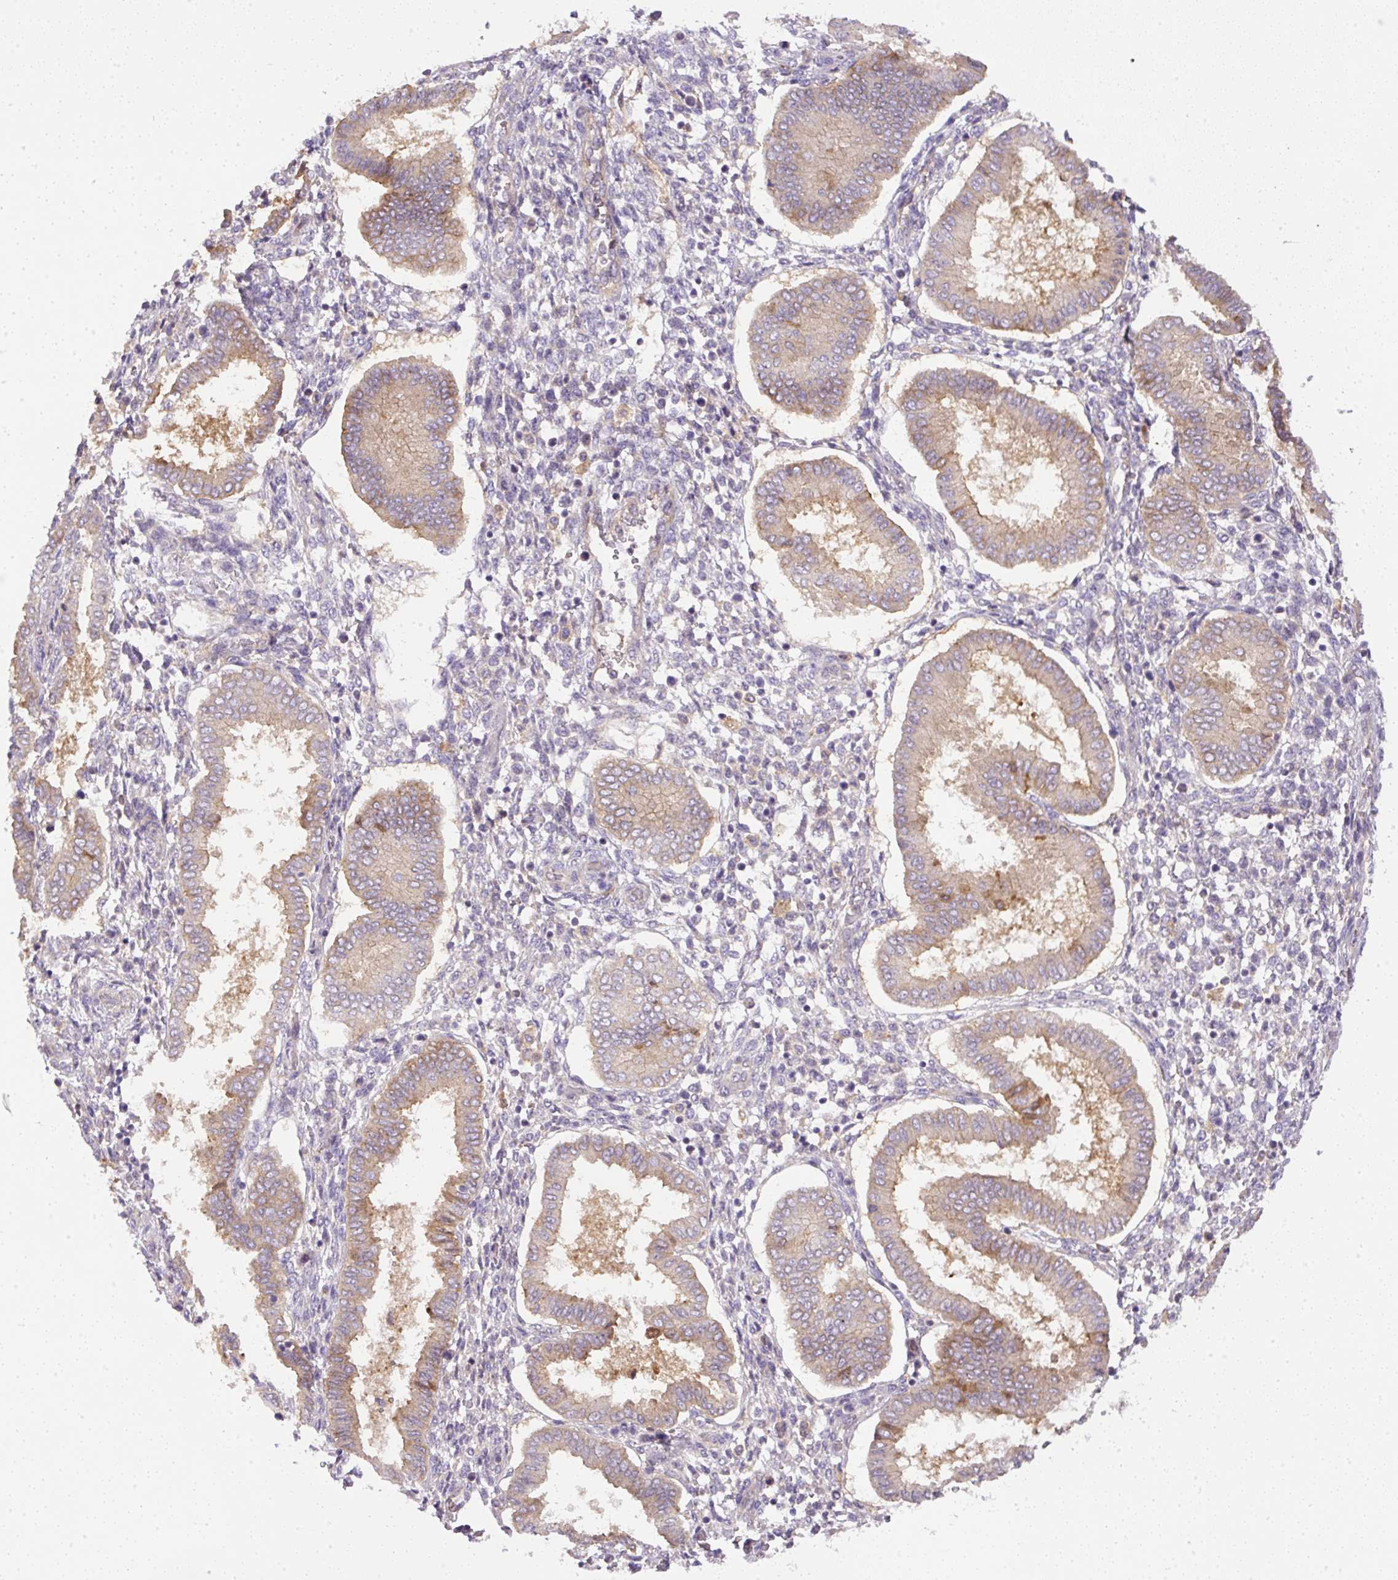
{"staining": {"intensity": "negative", "quantity": "none", "location": "none"}, "tissue": "endometrium", "cell_type": "Cells in endometrial stroma", "image_type": "normal", "snomed": [{"axis": "morphology", "description": "Normal tissue, NOS"}, {"axis": "topography", "description": "Endometrium"}], "caption": "This is a photomicrograph of immunohistochemistry (IHC) staining of unremarkable endometrium, which shows no expression in cells in endometrial stroma.", "gene": "DAPK1", "patient": {"sex": "female", "age": 24}}